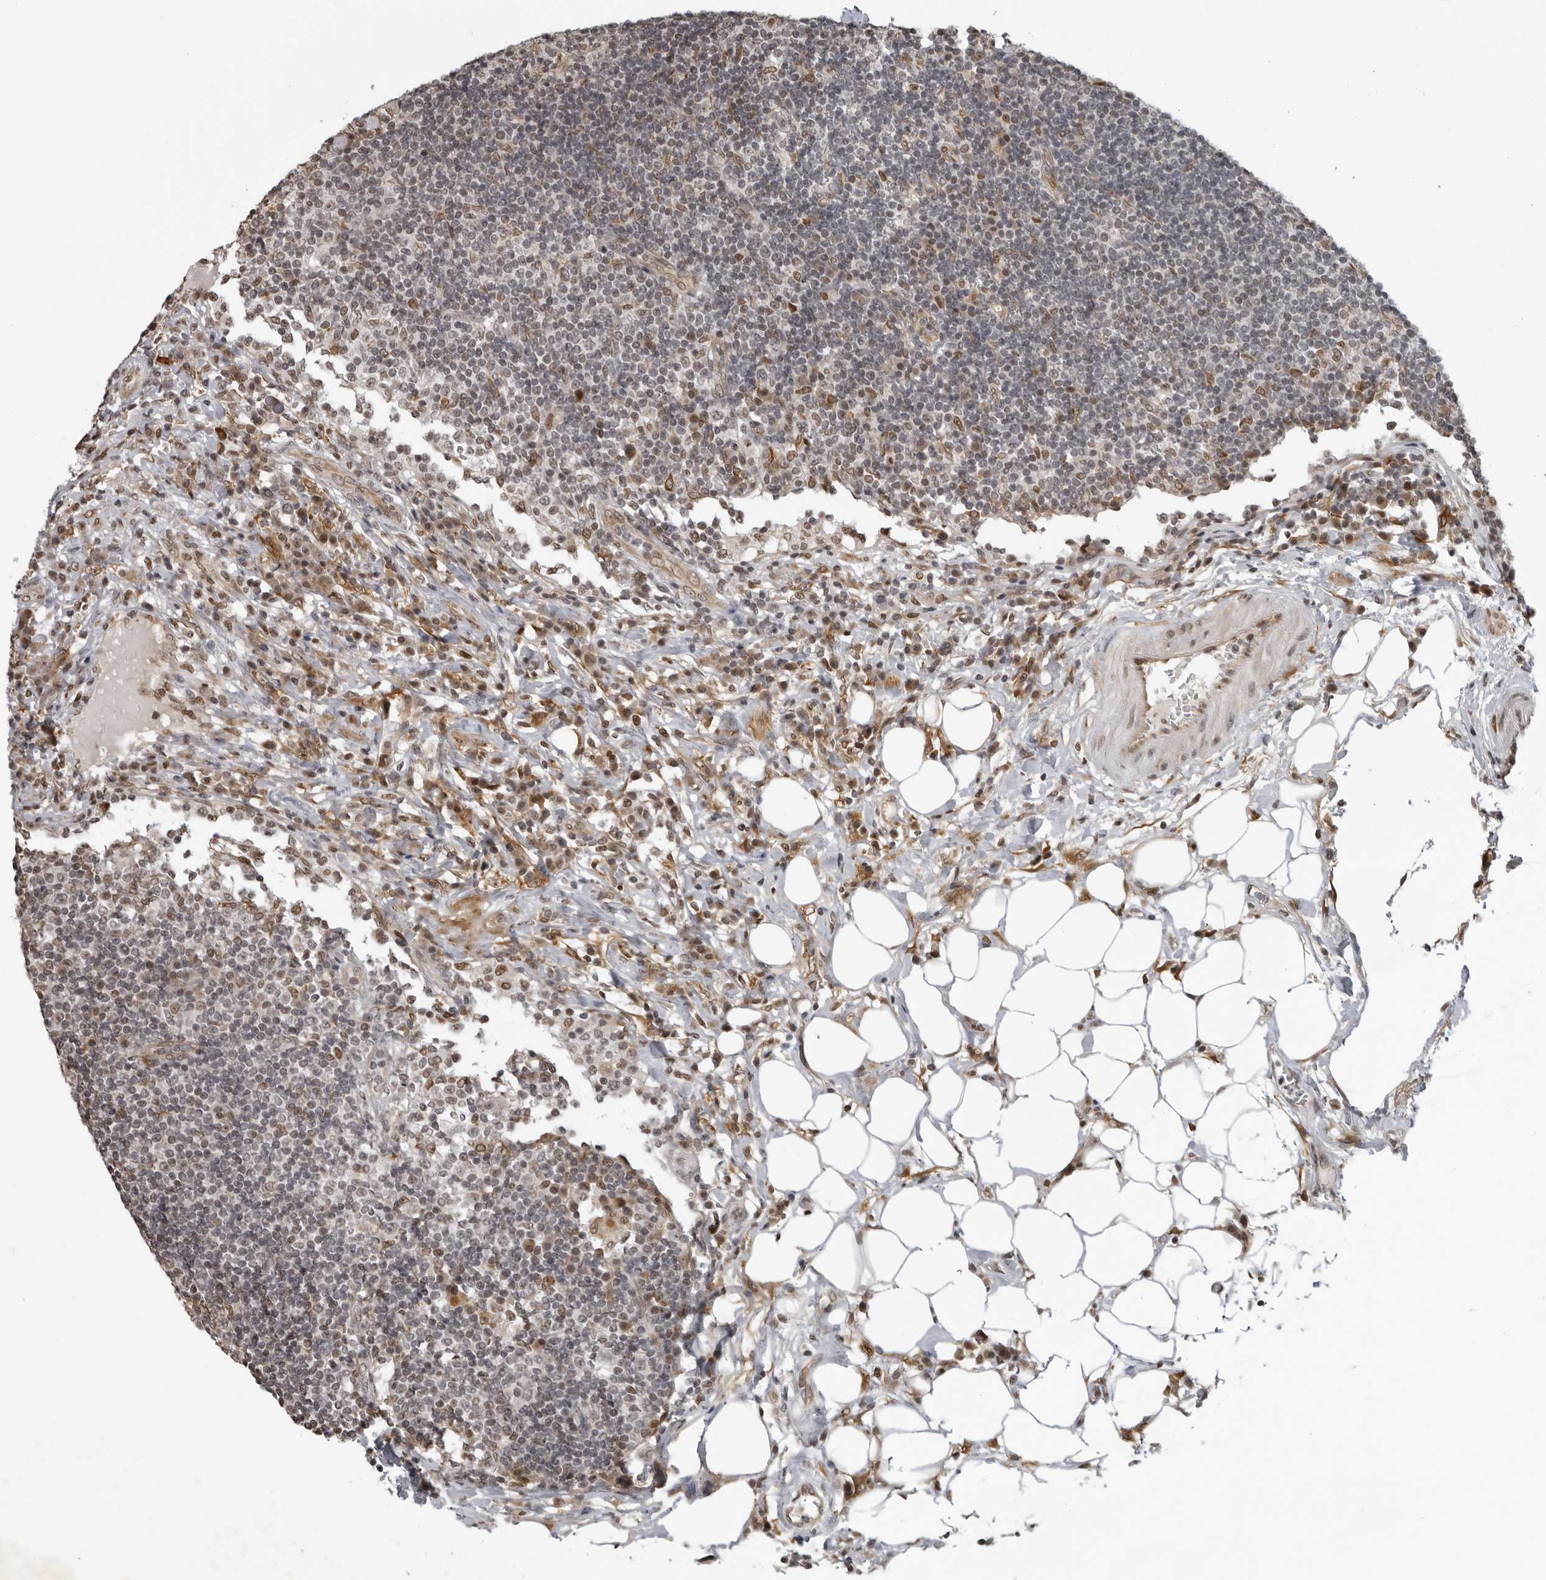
{"staining": {"intensity": "moderate", "quantity": "<25%", "location": "cytoplasmic/membranous,nuclear"}, "tissue": "lymph node", "cell_type": "Germinal center cells", "image_type": "normal", "snomed": [{"axis": "morphology", "description": "Normal tissue, NOS"}, {"axis": "topography", "description": "Lymph node"}], "caption": "Immunohistochemical staining of unremarkable human lymph node demonstrates low levels of moderate cytoplasmic/membranous,nuclear expression in approximately <25% of germinal center cells. (DAB IHC, brown staining for protein, blue staining for nuclei).", "gene": "MAF", "patient": {"sex": "female", "age": 53}}